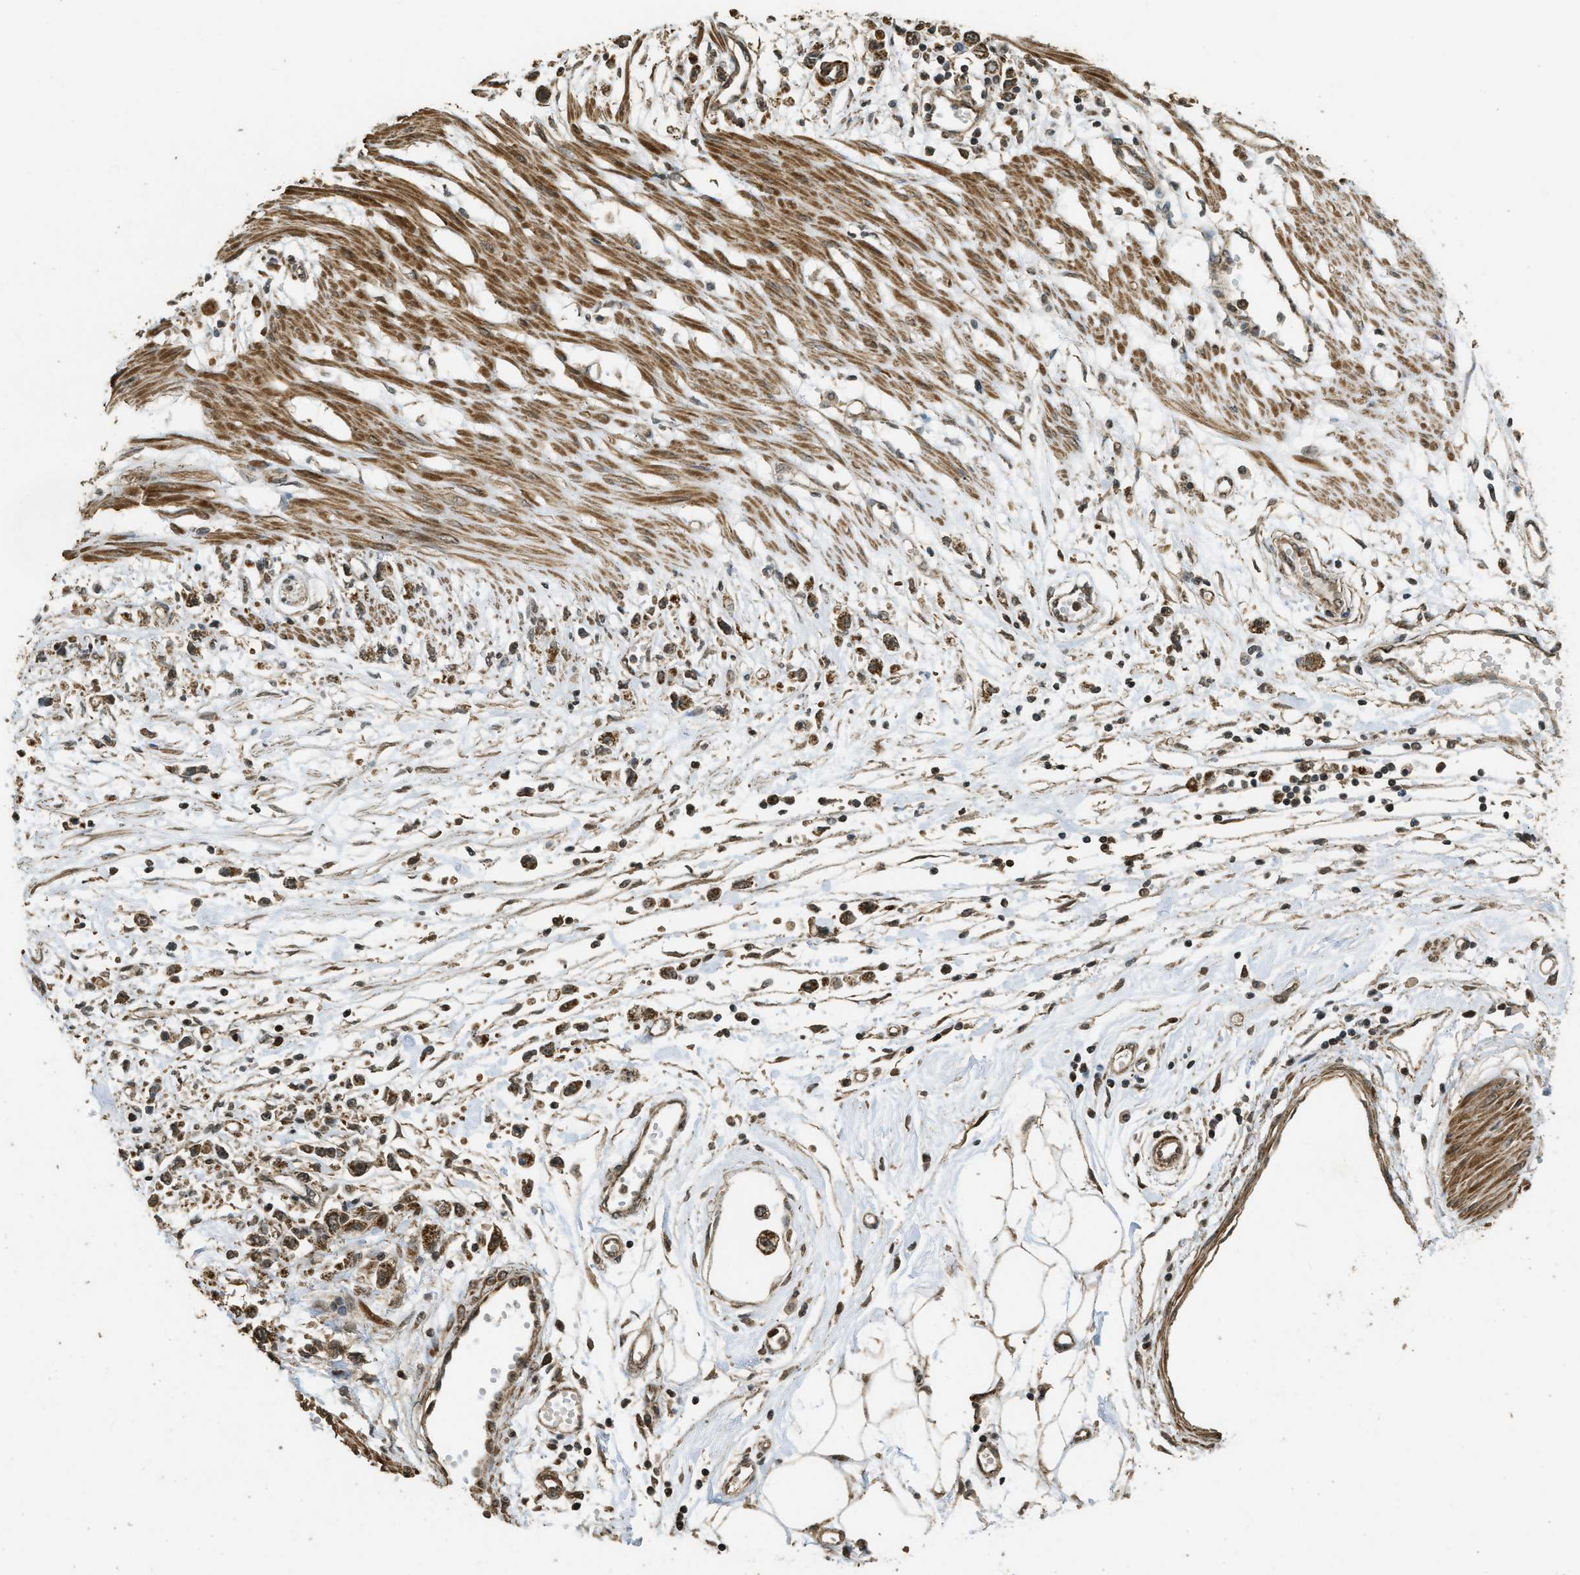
{"staining": {"intensity": "strong", "quantity": ">75%", "location": "cytoplasmic/membranous"}, "tissue": "stomach cancer", "cell_type": "Tumor cells", "image_type": "cancer", "snomed": [{"axis": "morphology", "description": "Adenocarcinoma, NOS"}, {"axis": "topography", "description": "Stomach"}], "caption": "Immunohistochemical staining of adenocarcinoma (stomach) demonstrates high levels of strong cytoplasmic/membranous expression in about >75% of tumor cells.", "gene": "CTPS1", "patient": {"sex": "female", "age": 59}}